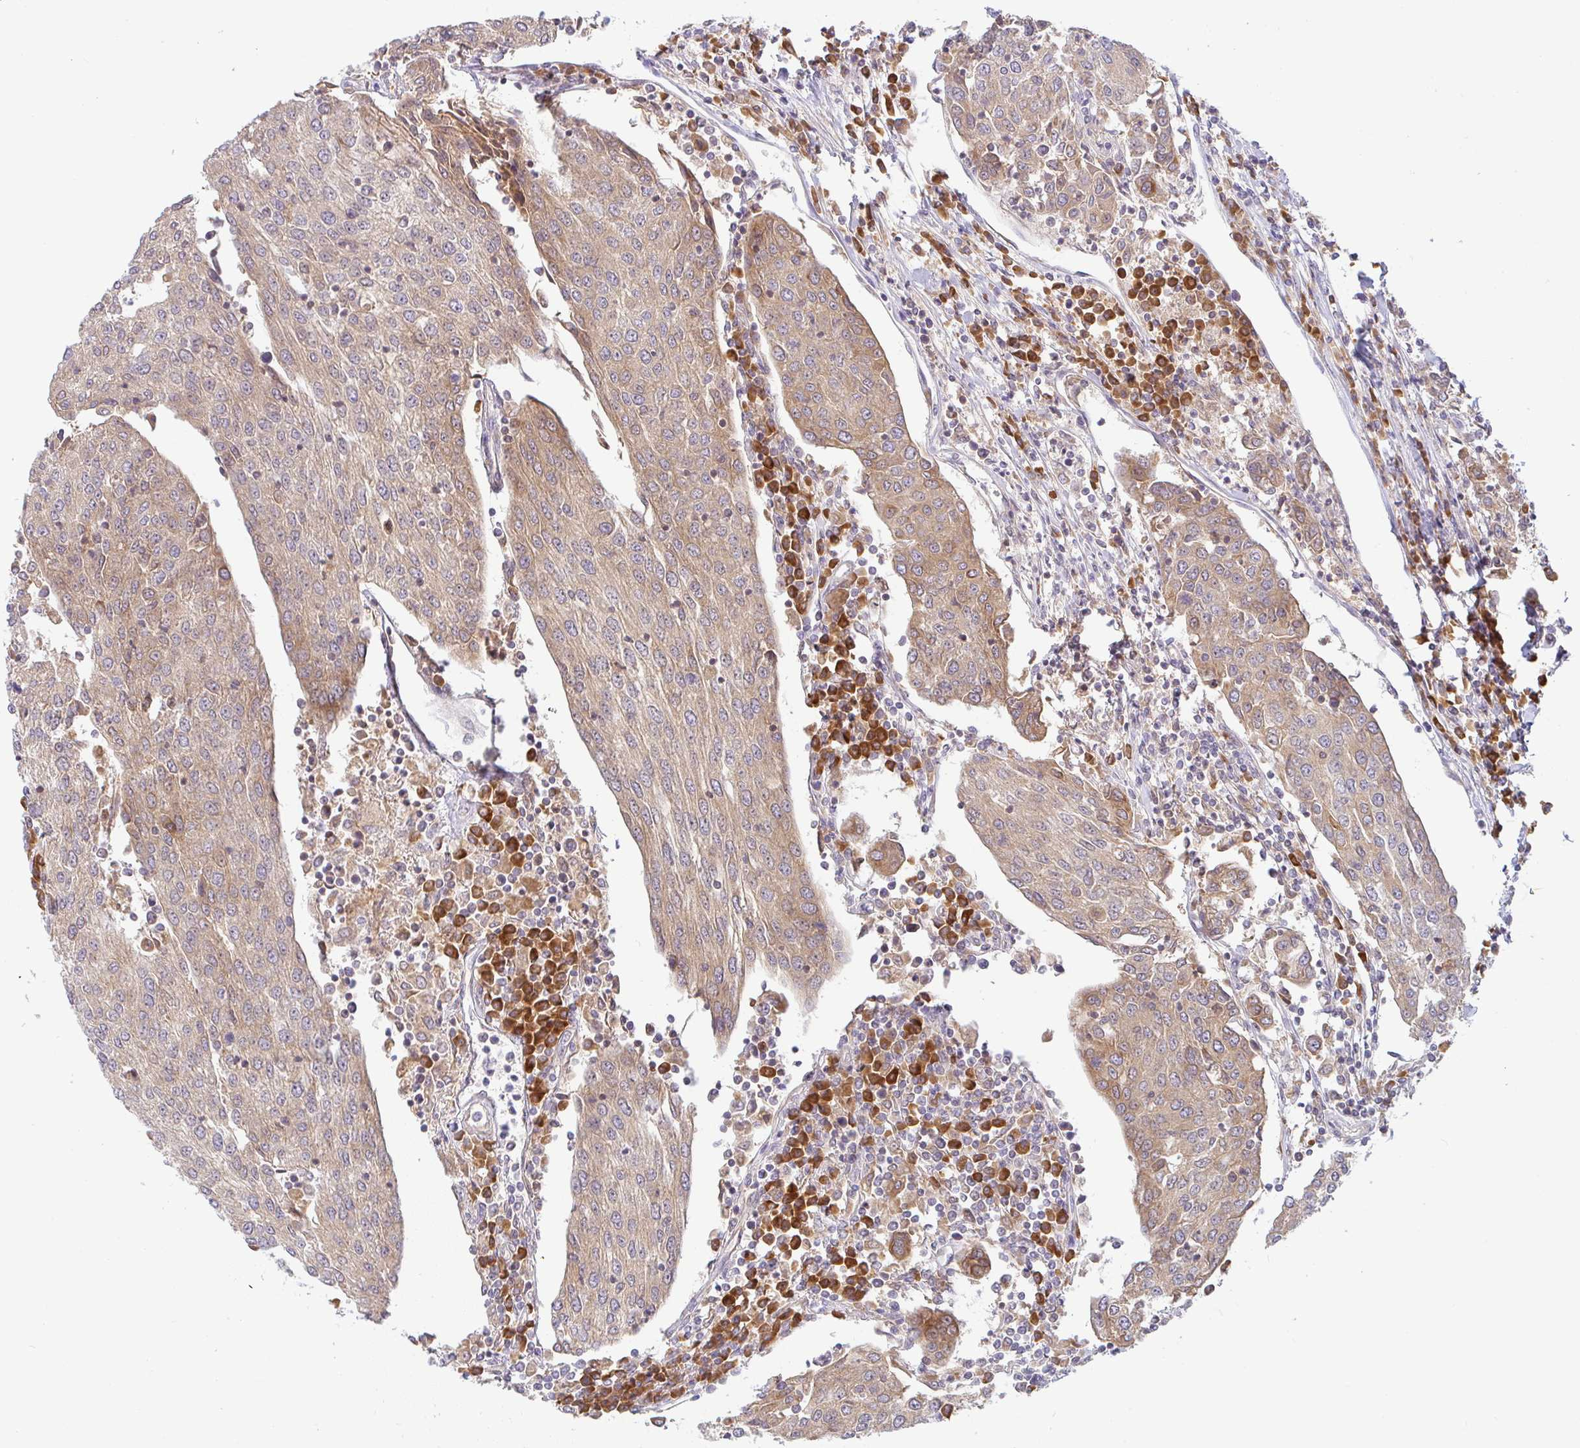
{"staining": {"intensity": "moderate", "quantity": ">75%", "location": "cytoplasmic/membranous"}, "tissue": "urothelial cancer", "cell_type": "Tumor cells", "image_type": "cancer", "snomed": [{"axis": "morphology", "description": "Urothelial carcinoma, High grade"}, {"axis": "topography", "description": "Urinary bladder"}], "caption": "There is medium levels of moderate cytoplasmic/membranous staining in tumor cells of urothelial carcinoma (high-grade), as demonstrated by immunohistochemical staining (brown color).", "gene": "DERL2", "patient": {"sex": "female", "age": 85}}